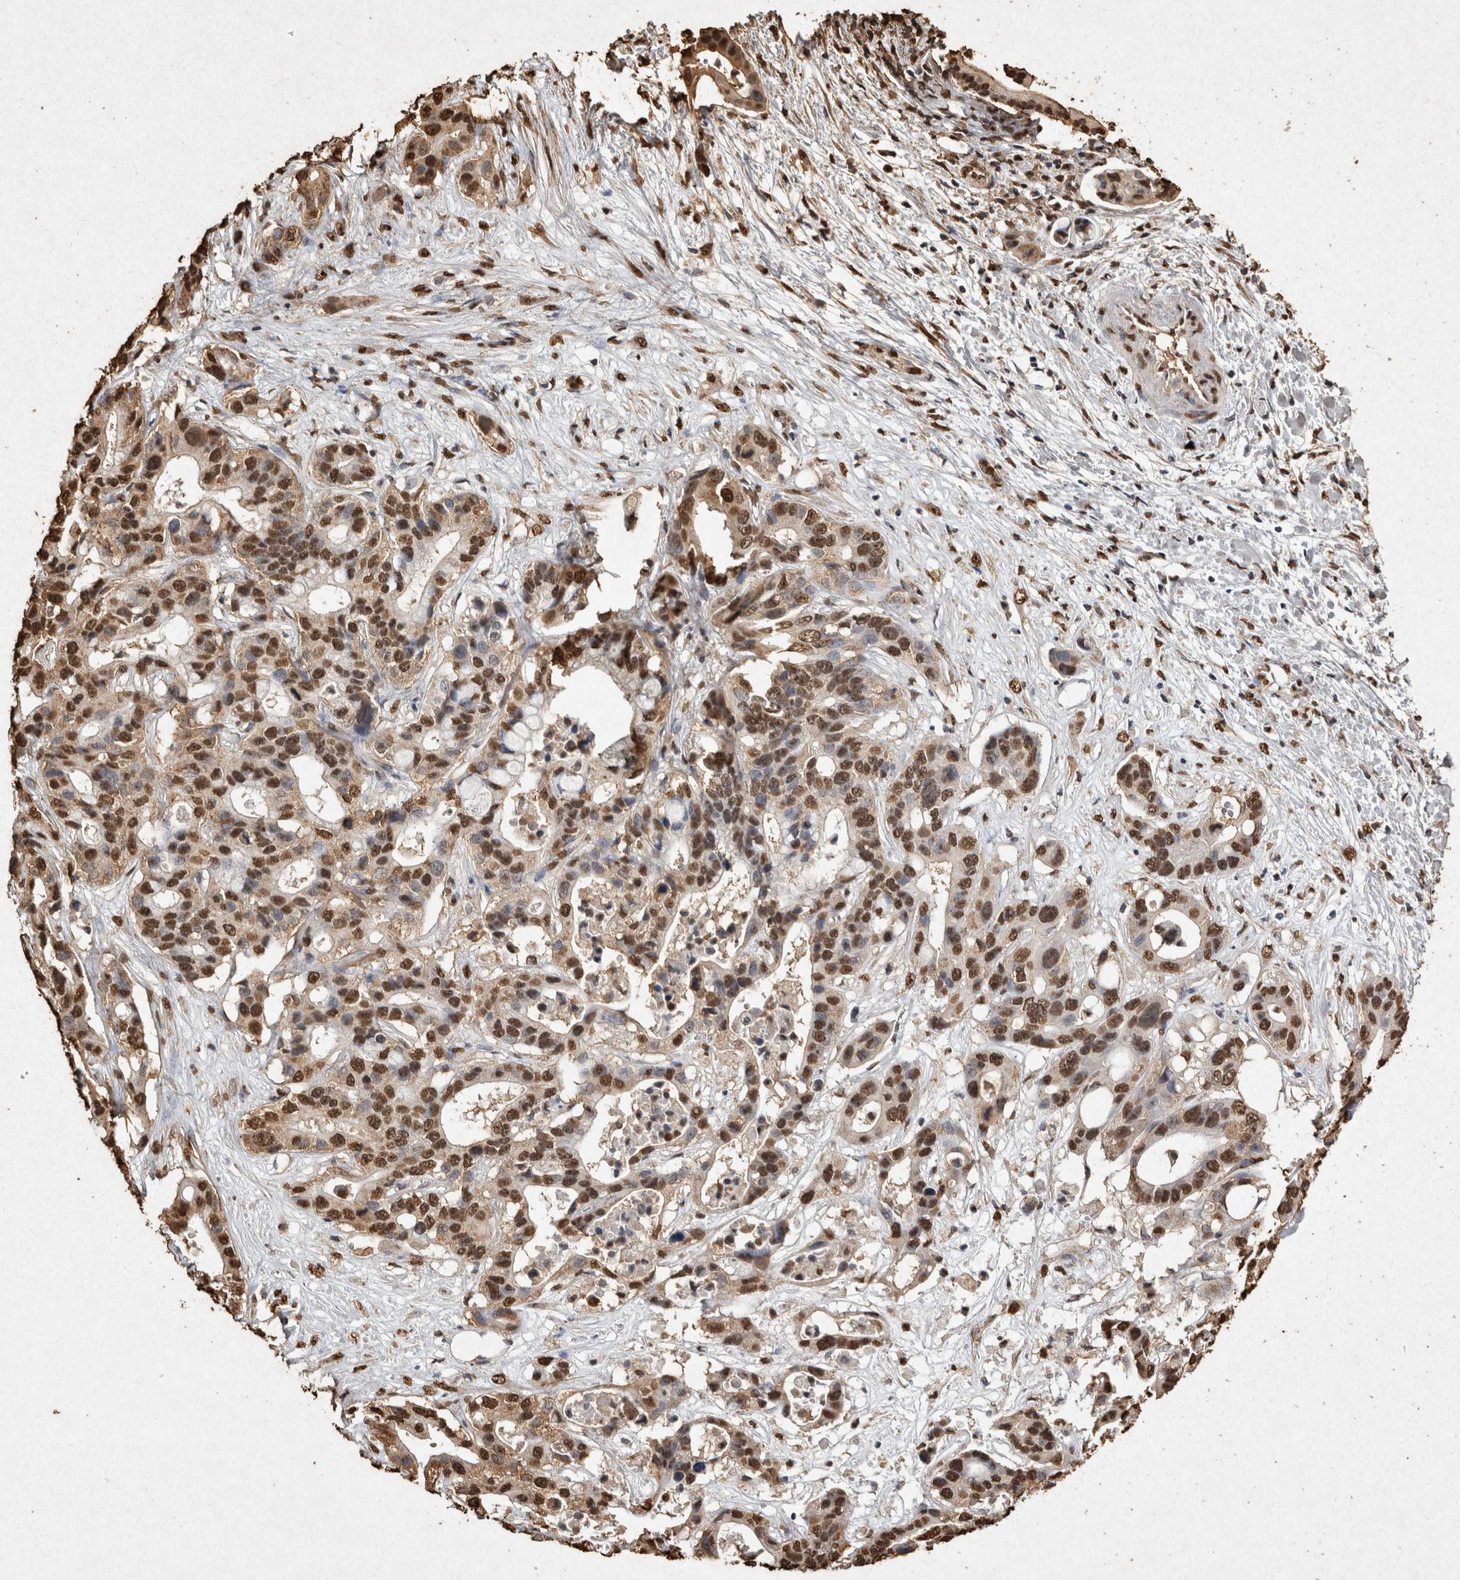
{"staining": {"intensity": "strong", "quantity": ">75%", "location": "nuclear"}, "tissue": "liver cancer", "cell_type": "Tumor cells", "image_type": "cancer", "snomed": [{"axis": "morphology", "description": "Cholangiocarcinoma"}, {"axis": "topography", "description": "Liver"}], "caption": "Tumor cells exhibit high levels of strong nuclear staining in about >75% of cells in liver cancer.", "gene": "FSTL3", "patient": {"sex": "female", "age": 65}}